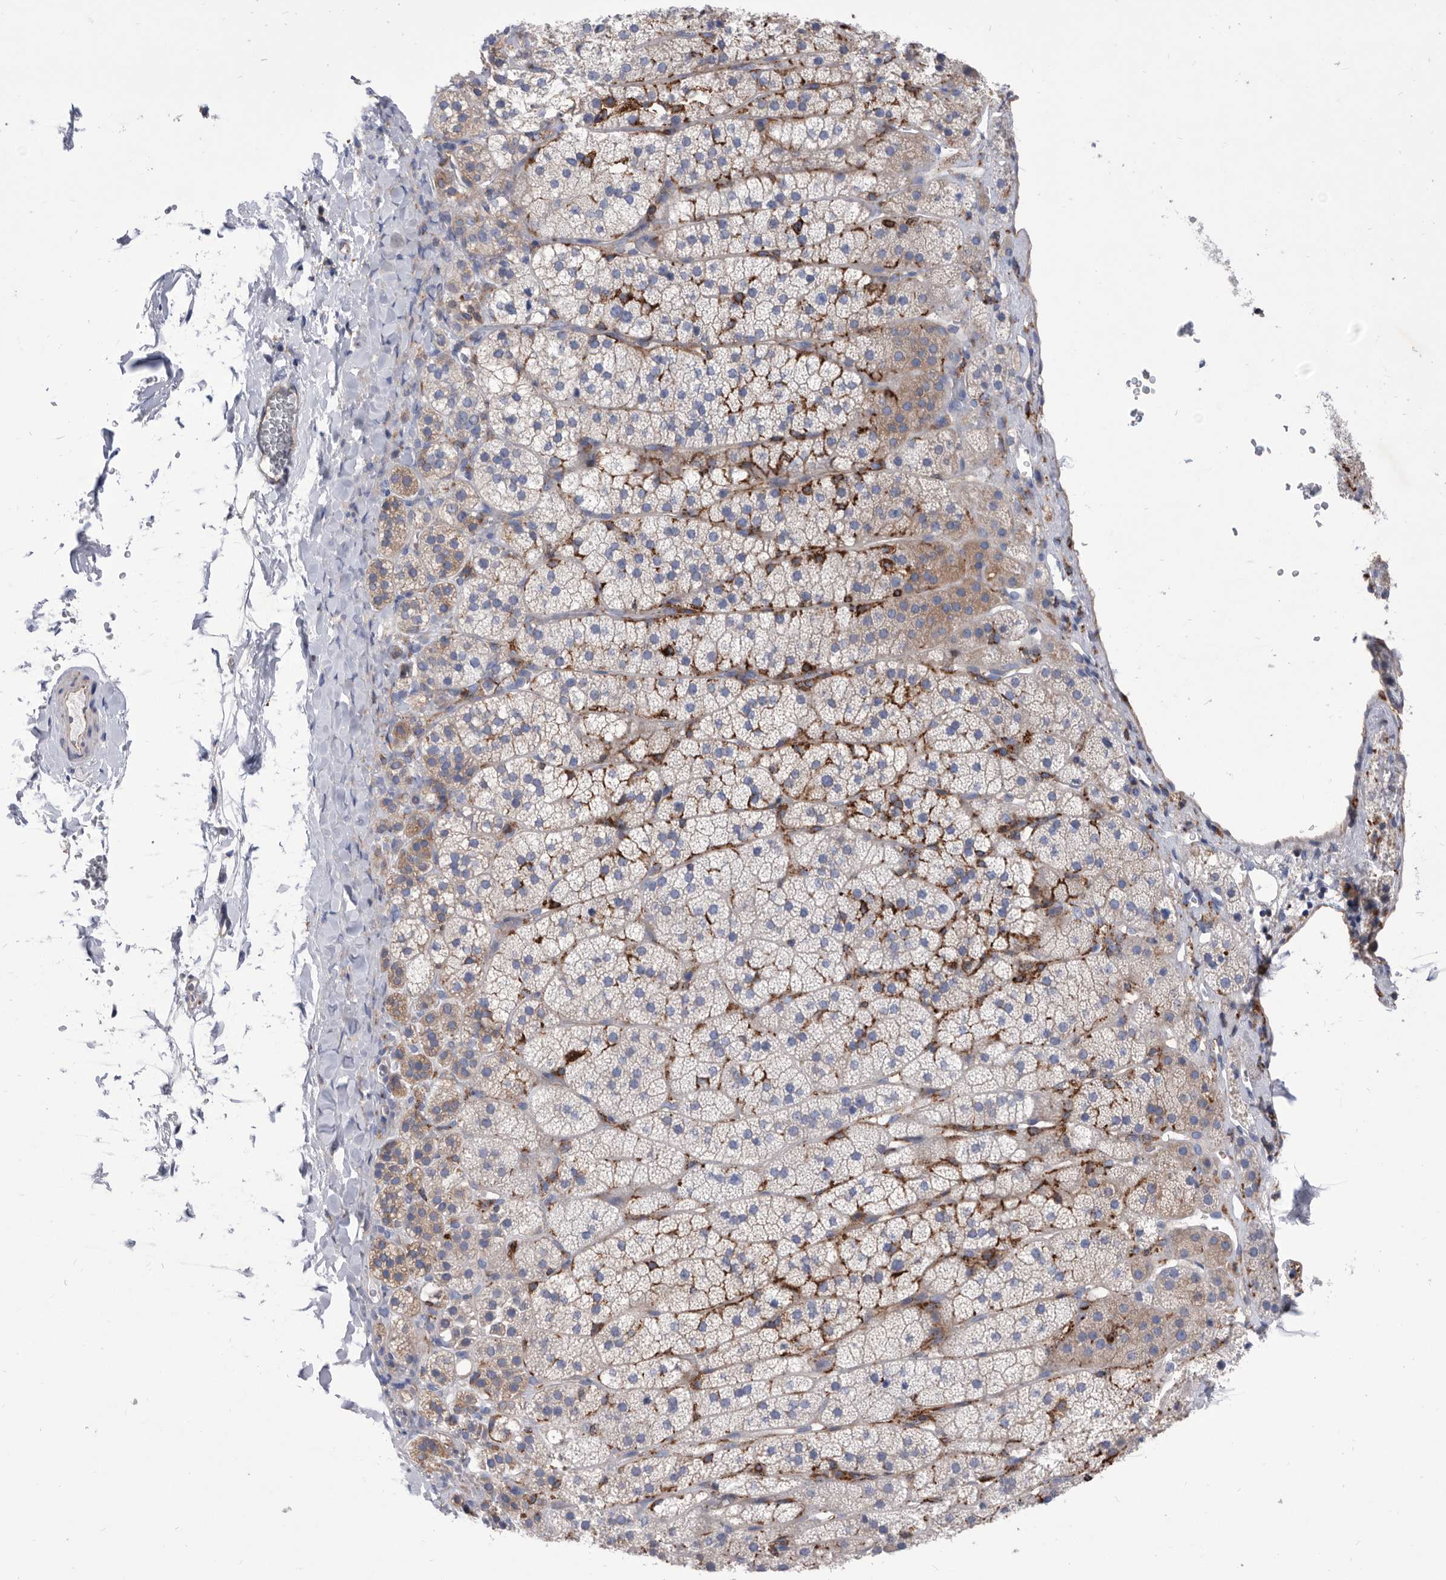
{"staining": {"intensity": "moderate", "quantity": "25%-75%", "location": "cytoplasmic/membranous"}, "tissue": "adrenal gland", "cell_type": "Glandular cells", "image_type": "normal", "snomed": [{"axis": "morphology", "description": "Normal tissue, NOS"}, {"axis": "topography", "description": "Adrenal gland"}], "caption": "Benign adrenal gland was stained to show a protein in brown. There is medium levels of moderate cytoplasmic/membranous staining in approximately 25%-75% of glandular cells. (Brightfield microscopy of DAB IHC at high magnification).", "gene": "SMG7", "patient": {"sex": "female", "age": 44}}